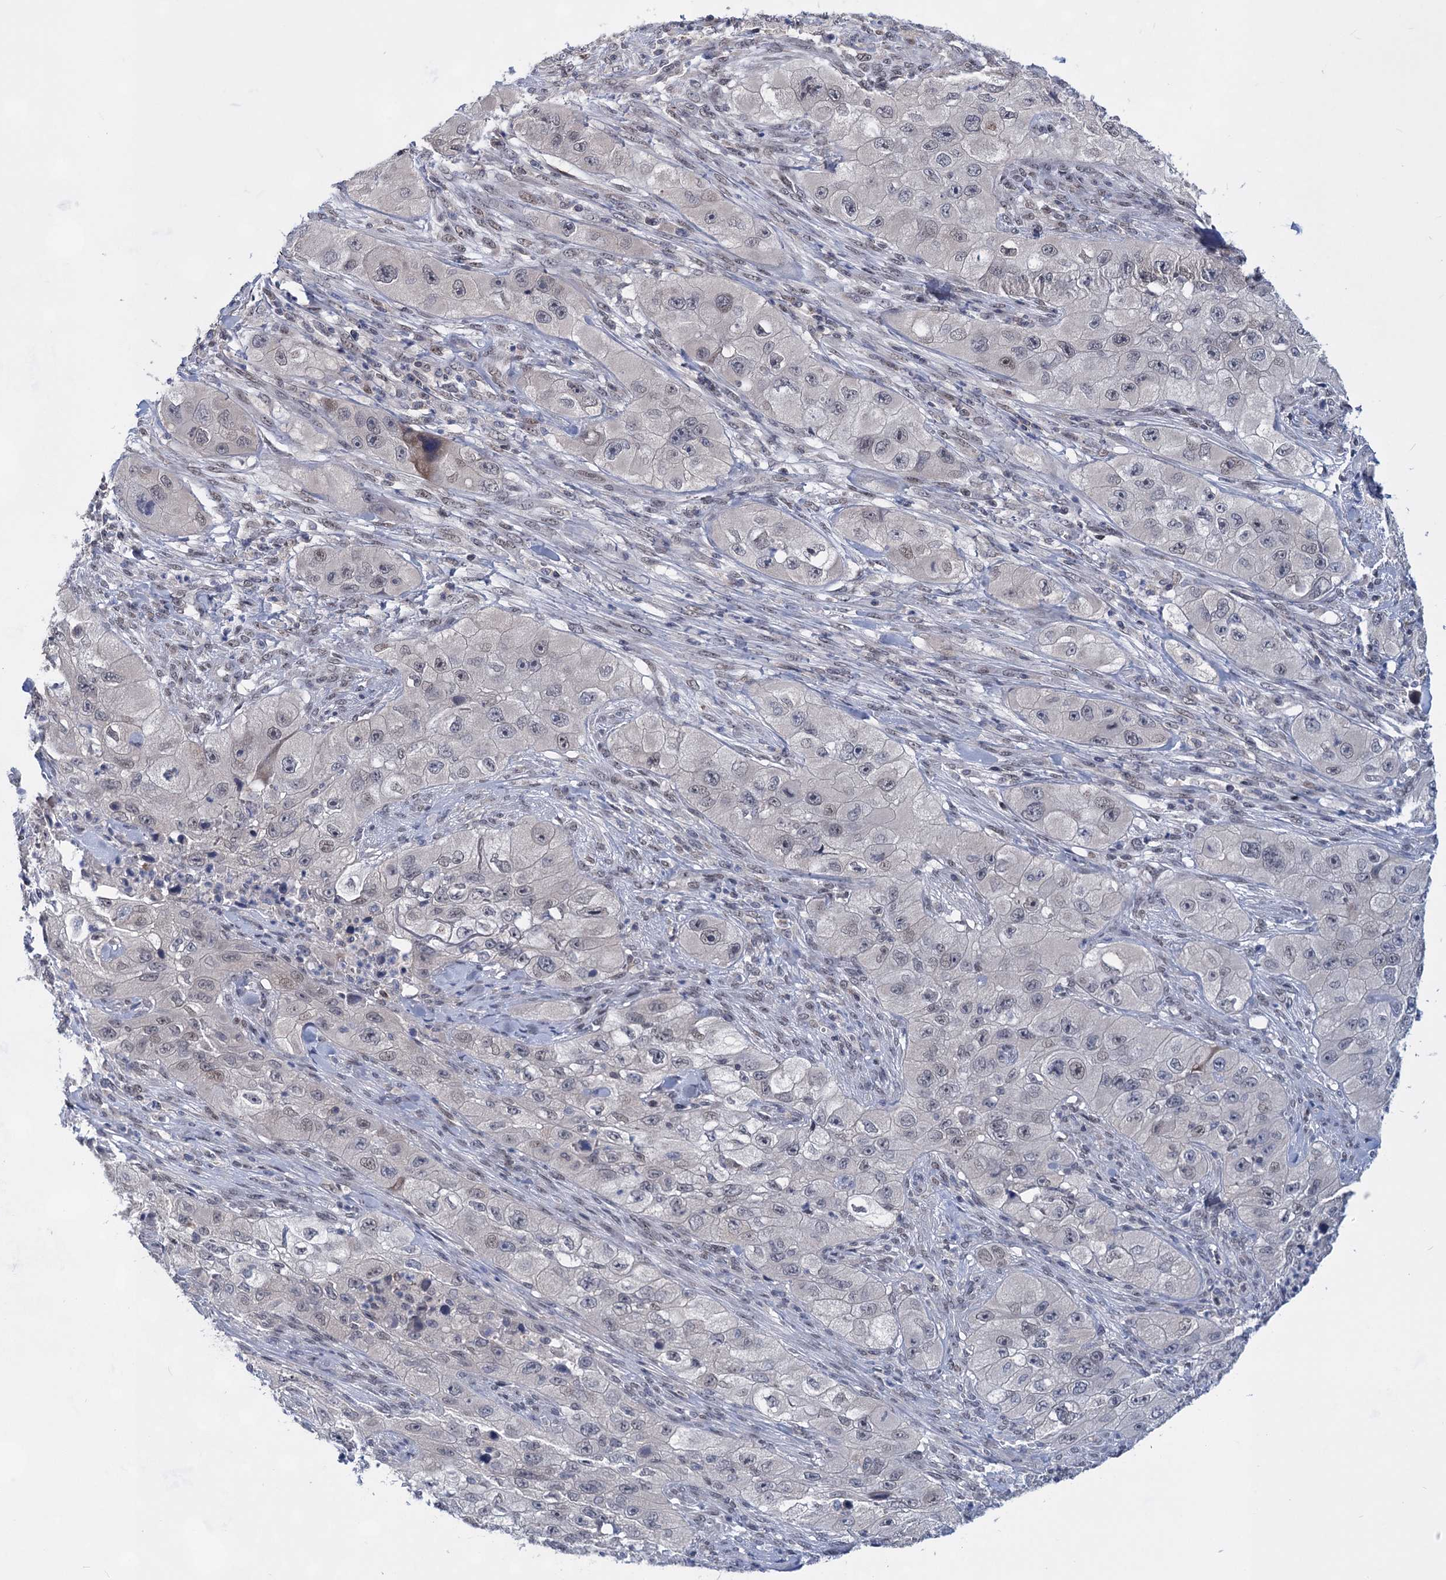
{"staining": {"intensity": "negative", "quantity": "none", "location": "none"}, "tissue": "skin cancer", "cell_type": "Tumor cells", "image_type": "cancer", "snomed": [{"axis": "morphology", "description": "Squamous cell carcinoma, NOS"}, {"axis": "topography", "description": "Skin"}, {"axis": "topography", "description": "Subcutis"}], "caption": "IHC photomicrograph of neoplastic tissue: skin cancer stained with DAB reveals no significant protein positivity in tumor cells.", "gene": "TTC17", "patient": {"sex": "male", "age": 73}}